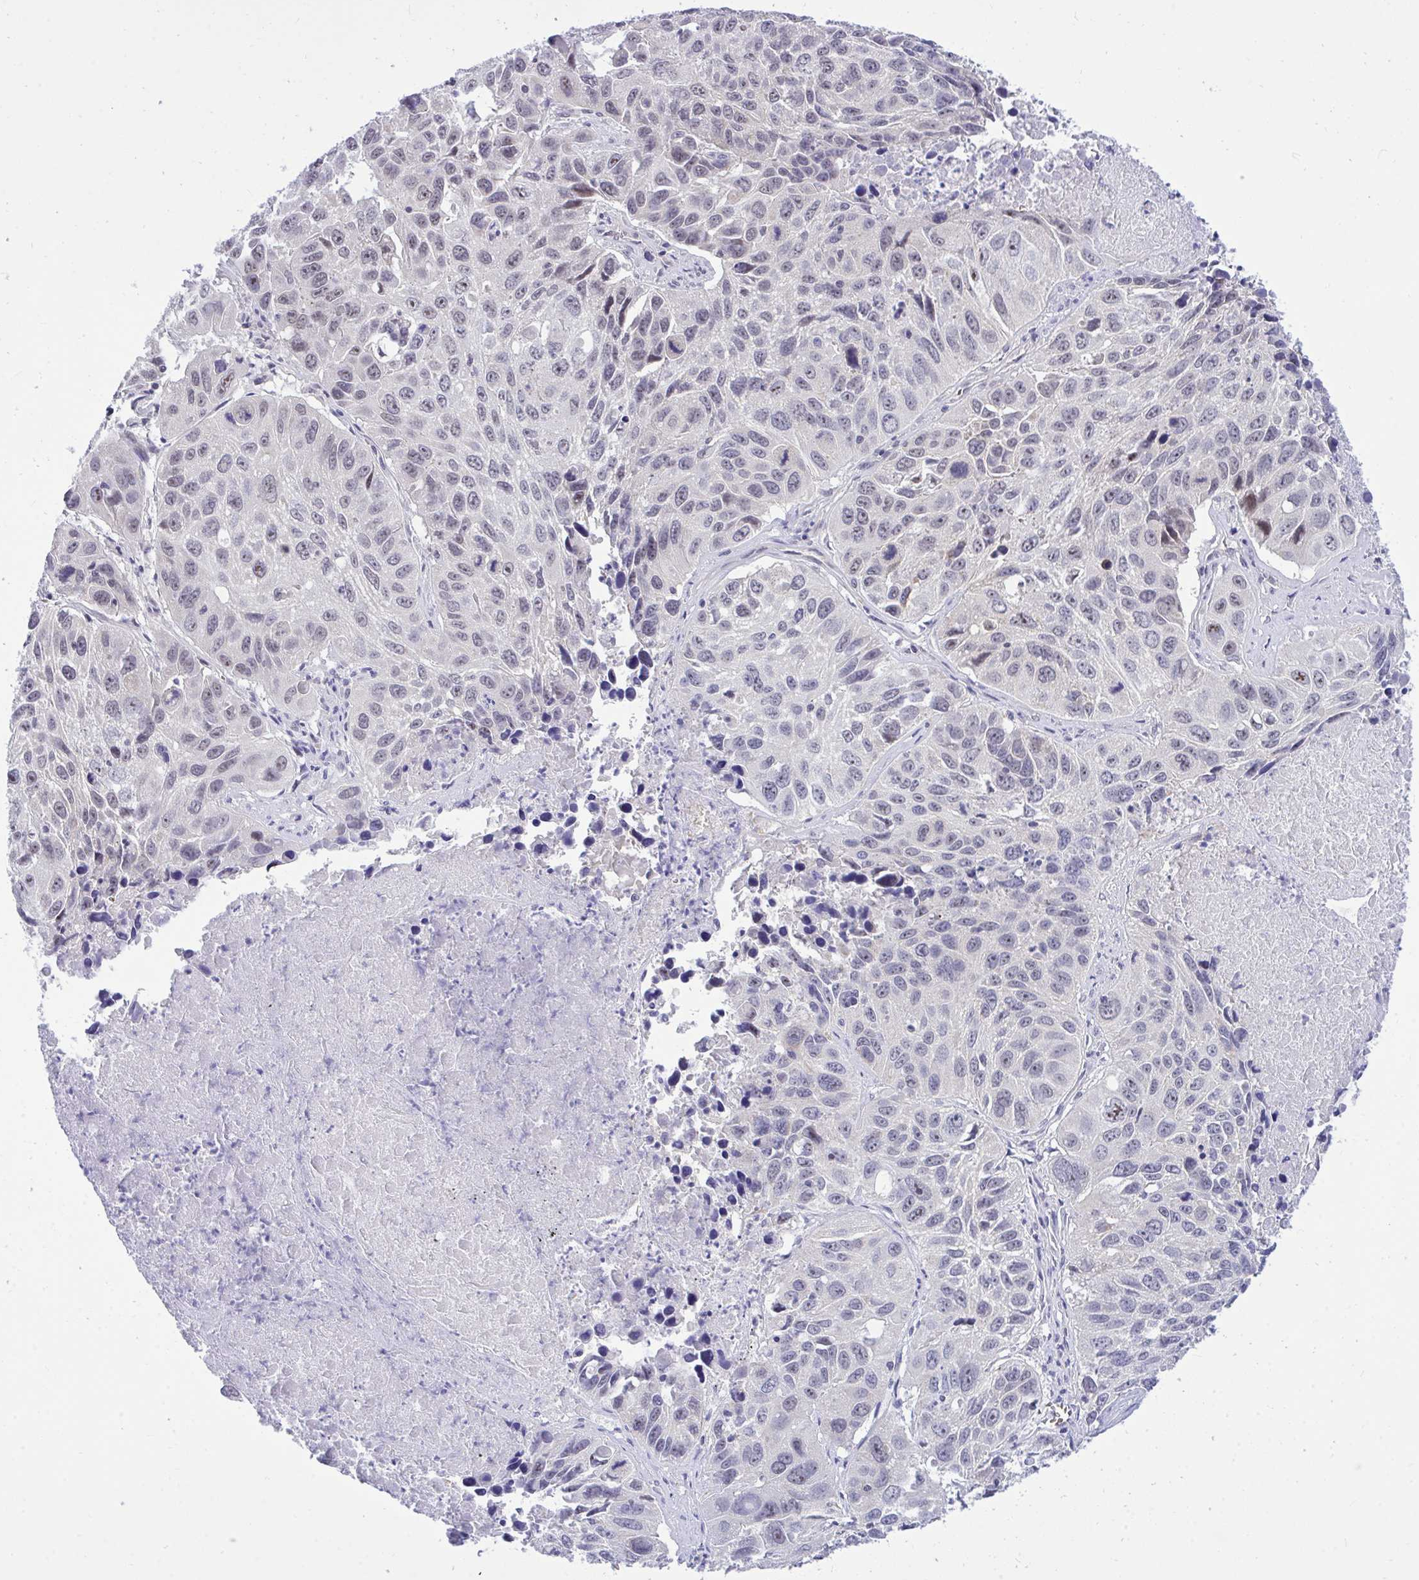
{"staining": {"intensity": "negative", "quantity": "none", "location": "none"}, "tissue": "lung cancer", "cell_type": "Tumor cells", "image_type": "cancer", "snomed": [{"axis": "morphology", "description": "Squamous cell carcinoma, NOS"}, {"axis": "topography", "description": "Lung"}], "caption": "The photomicrograph reveals no staining of tumor cells in lung cancer (squamous cell carcinoma).", "gene": "PPP1CA", "patient": {"sex": "female", "age": 61}}